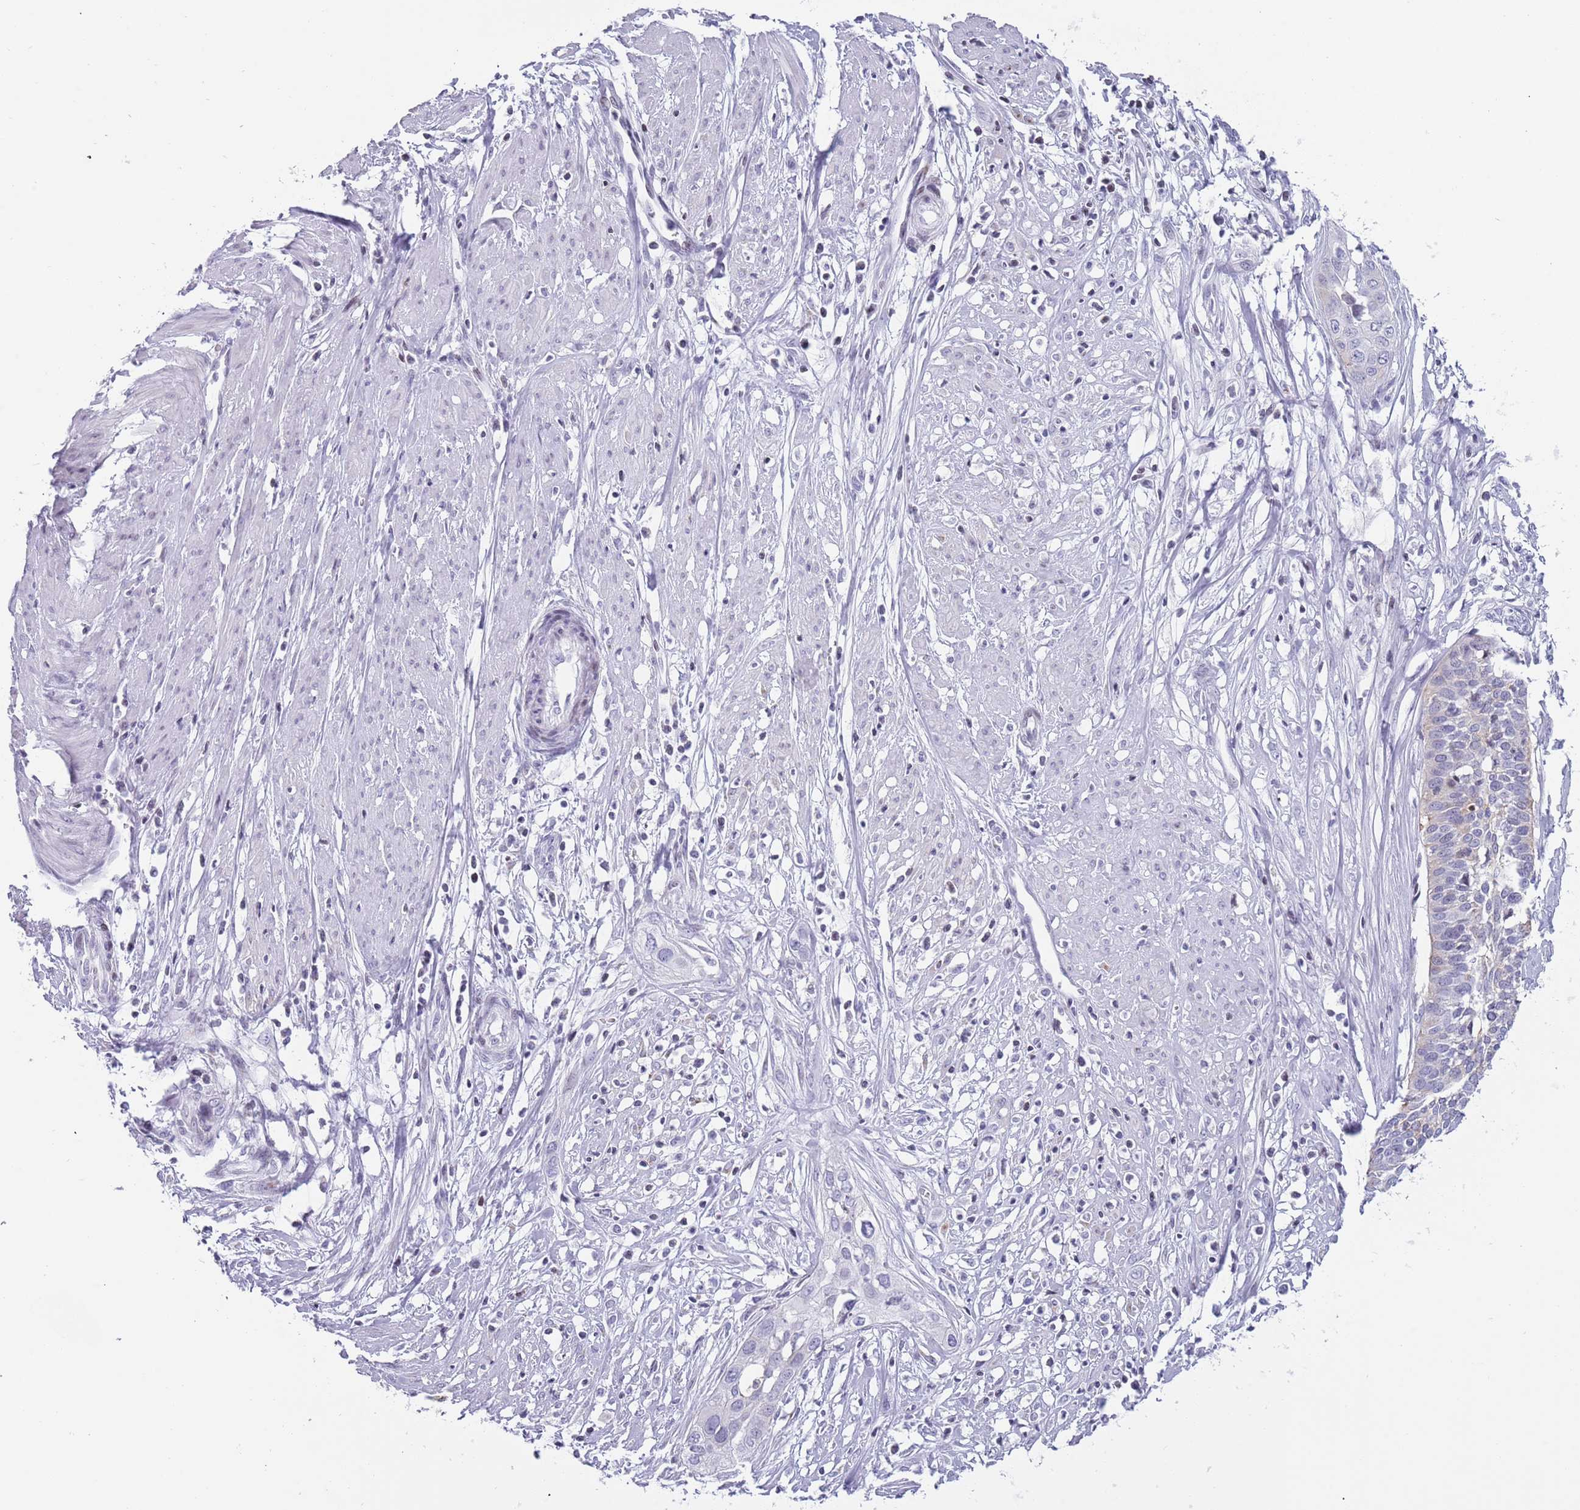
{"staining": {"intensity": "weak", "quantity": "<25%", "location": "cytoplasmic/membranous"}, "tissue": "cervical cancer", "cell_type": "Tumor cells", "image_type": "cancer", "snomed": [{"axis": "morphology", "description": "Squamous cell carcinoma, NOS"}, {"axis": "topography", "description": "Cervix"}], "caption": "This is an immunohistochemistry (IHC) image of cervical cancer. There is no staining in tumor cells.", "gene": "HDAC8", "patient": {"sex": "female", "age": 34}}